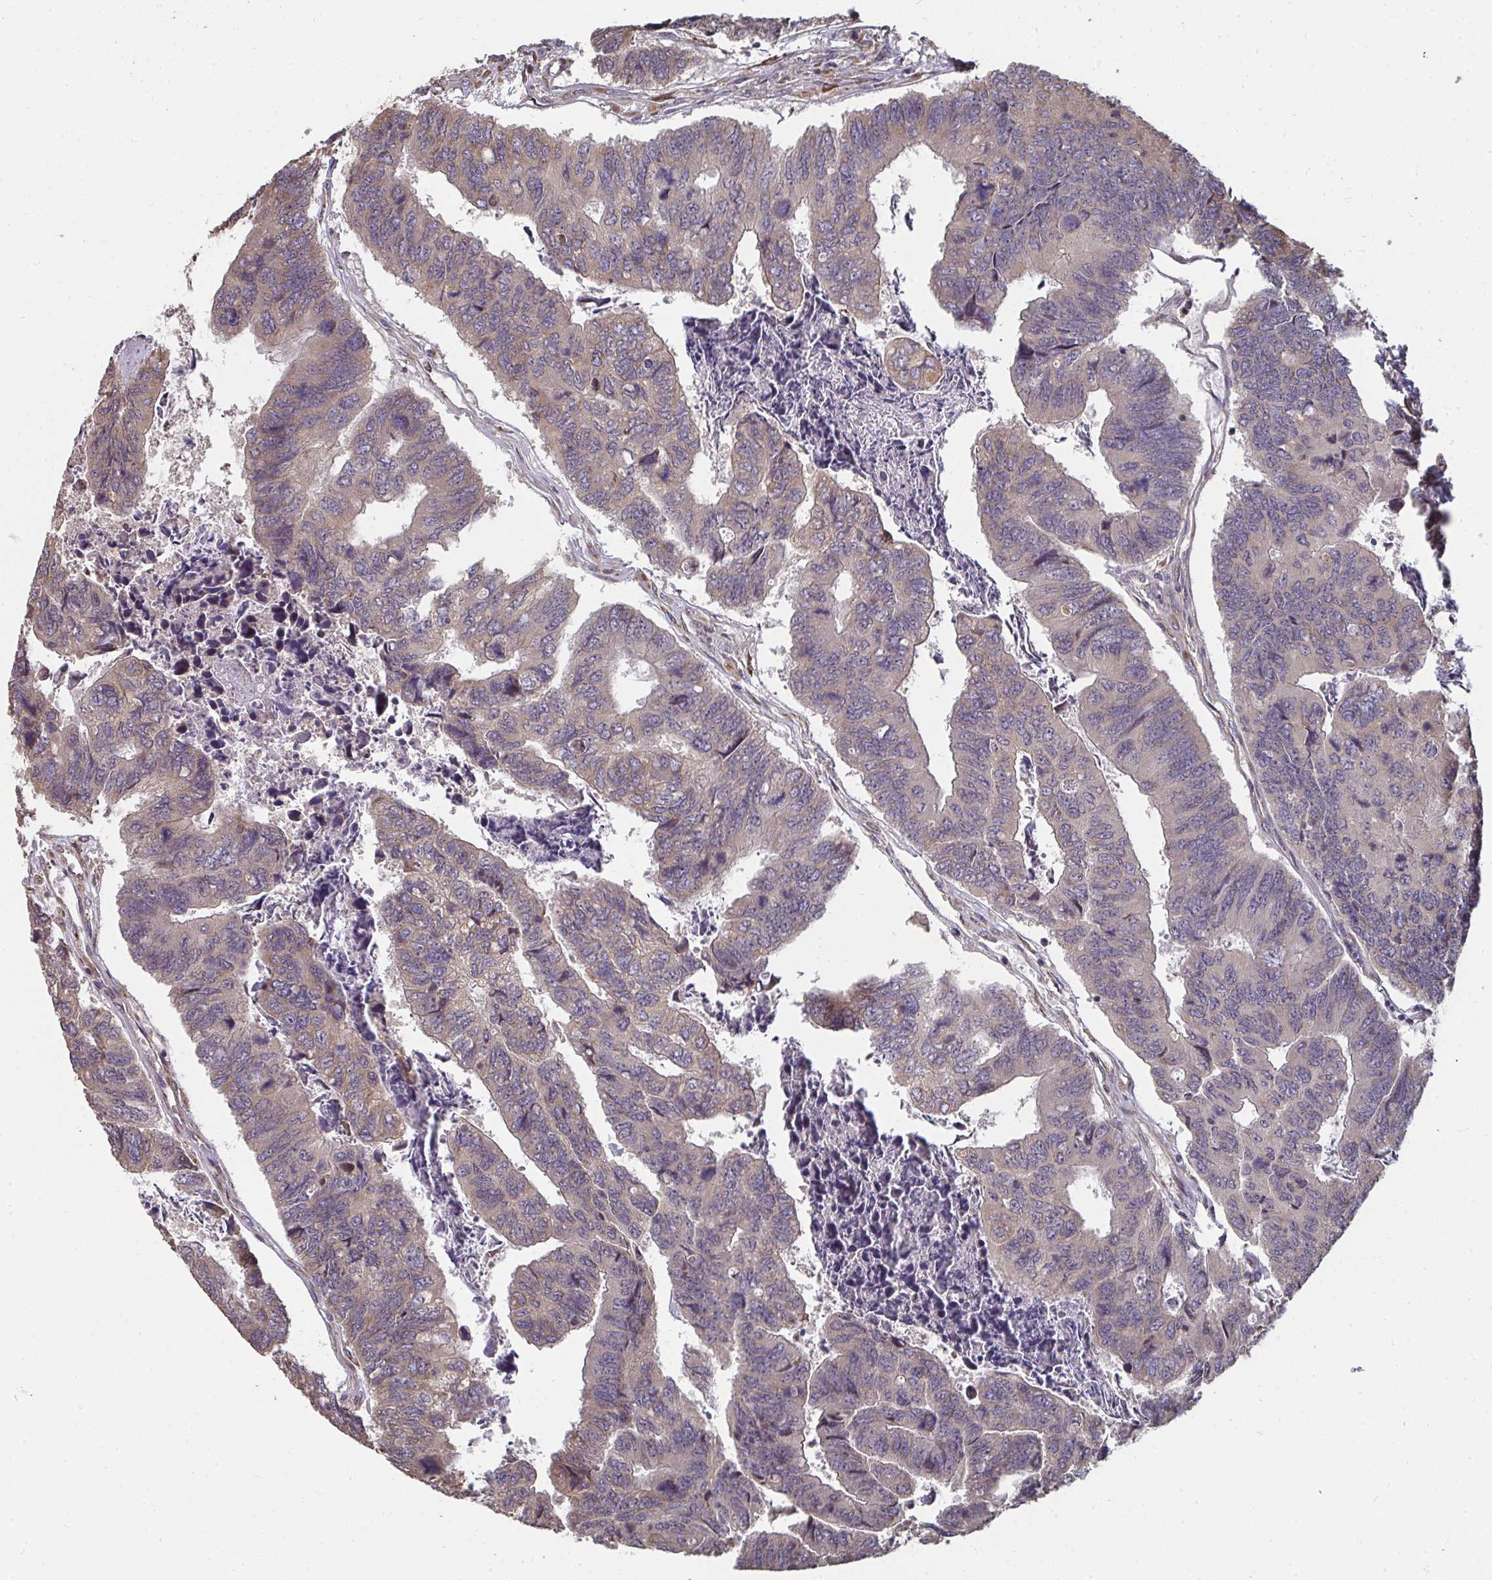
{"staining": {"intensity": "weak", "quantity": "25%-75%", "location": "cytoplasmic/membranous"}, "tissue": "colorectal cancer", "cell_type": "Tumor cells", "image_type": "cancer", "snomed": [{"axis": "morphology", "description": "Adenocarcinoma, NOS"}, {"axis": "topography", "description": "Colon"}], "caption": "Weak cytoplasmic/membranous staining for a protein is identified in approximately 25%-75% of tumor cells of colorectal cancer using immunohistochemistry (IHC).", "gene": "ZFYVE28", "patient": {"sex": "female", "age": 67}}